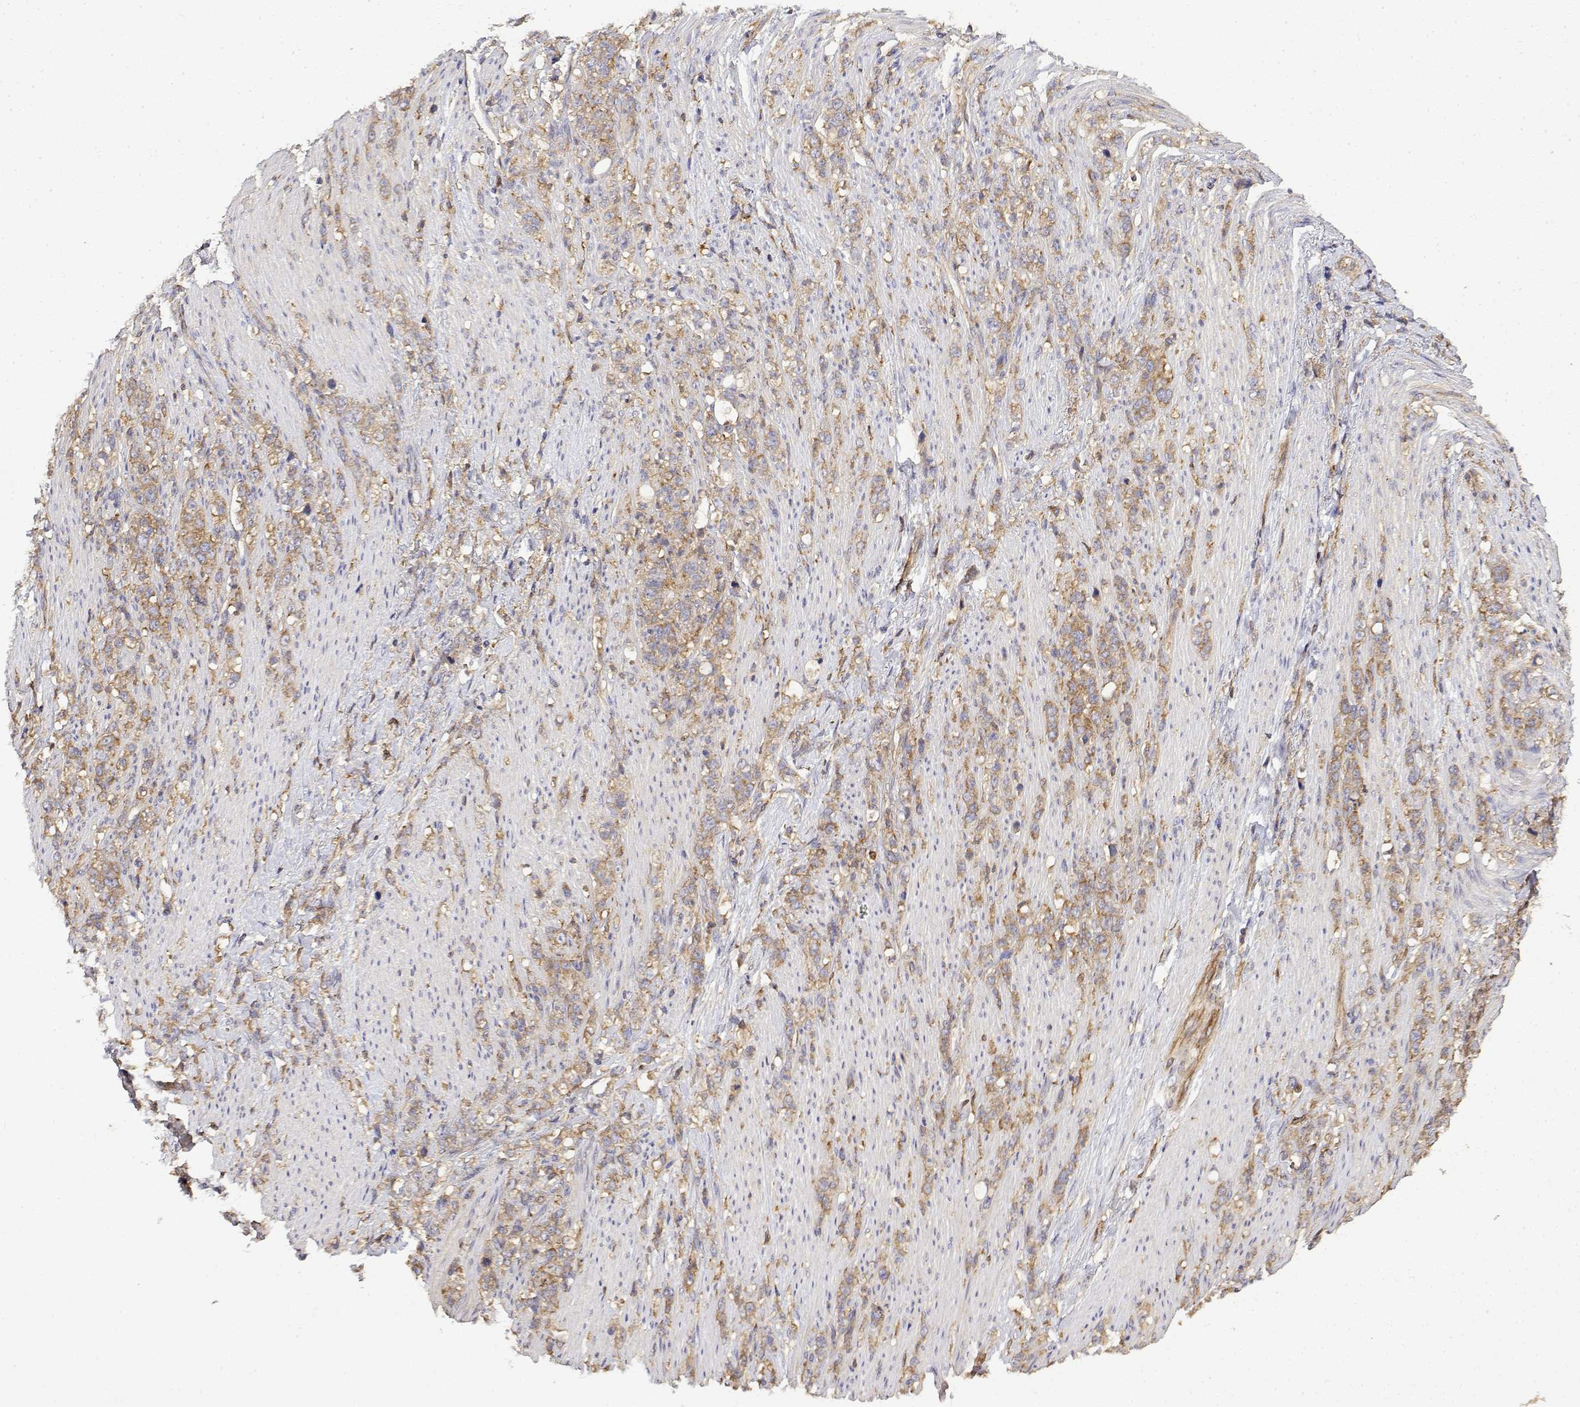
{"staining": {"intensity": "weak", "quantity": ">75%", "location": "cytoplasmic/membranous"}, "tissue": "stomach cancer", "cell_type": "Tumor cells", "image_type": "cancer", "snomed": [{"axis": "morphology", "description": "Adenocarcinoma, NOS"}, {"axis": "topography", "description": "Stomach, lower"}], "caption": "Protein analysis of stomach adenocarcinoma tissue demonstrates weak cytoplasmic/membranous staining in about >75% of tumor cells. The staining was performed using DAB, with brown indicating positive protein expression. Nuclei are stained blue with hematoxylin.", "gene": "PACSIN2", "patient": {"sex": "male", "age": 88}}